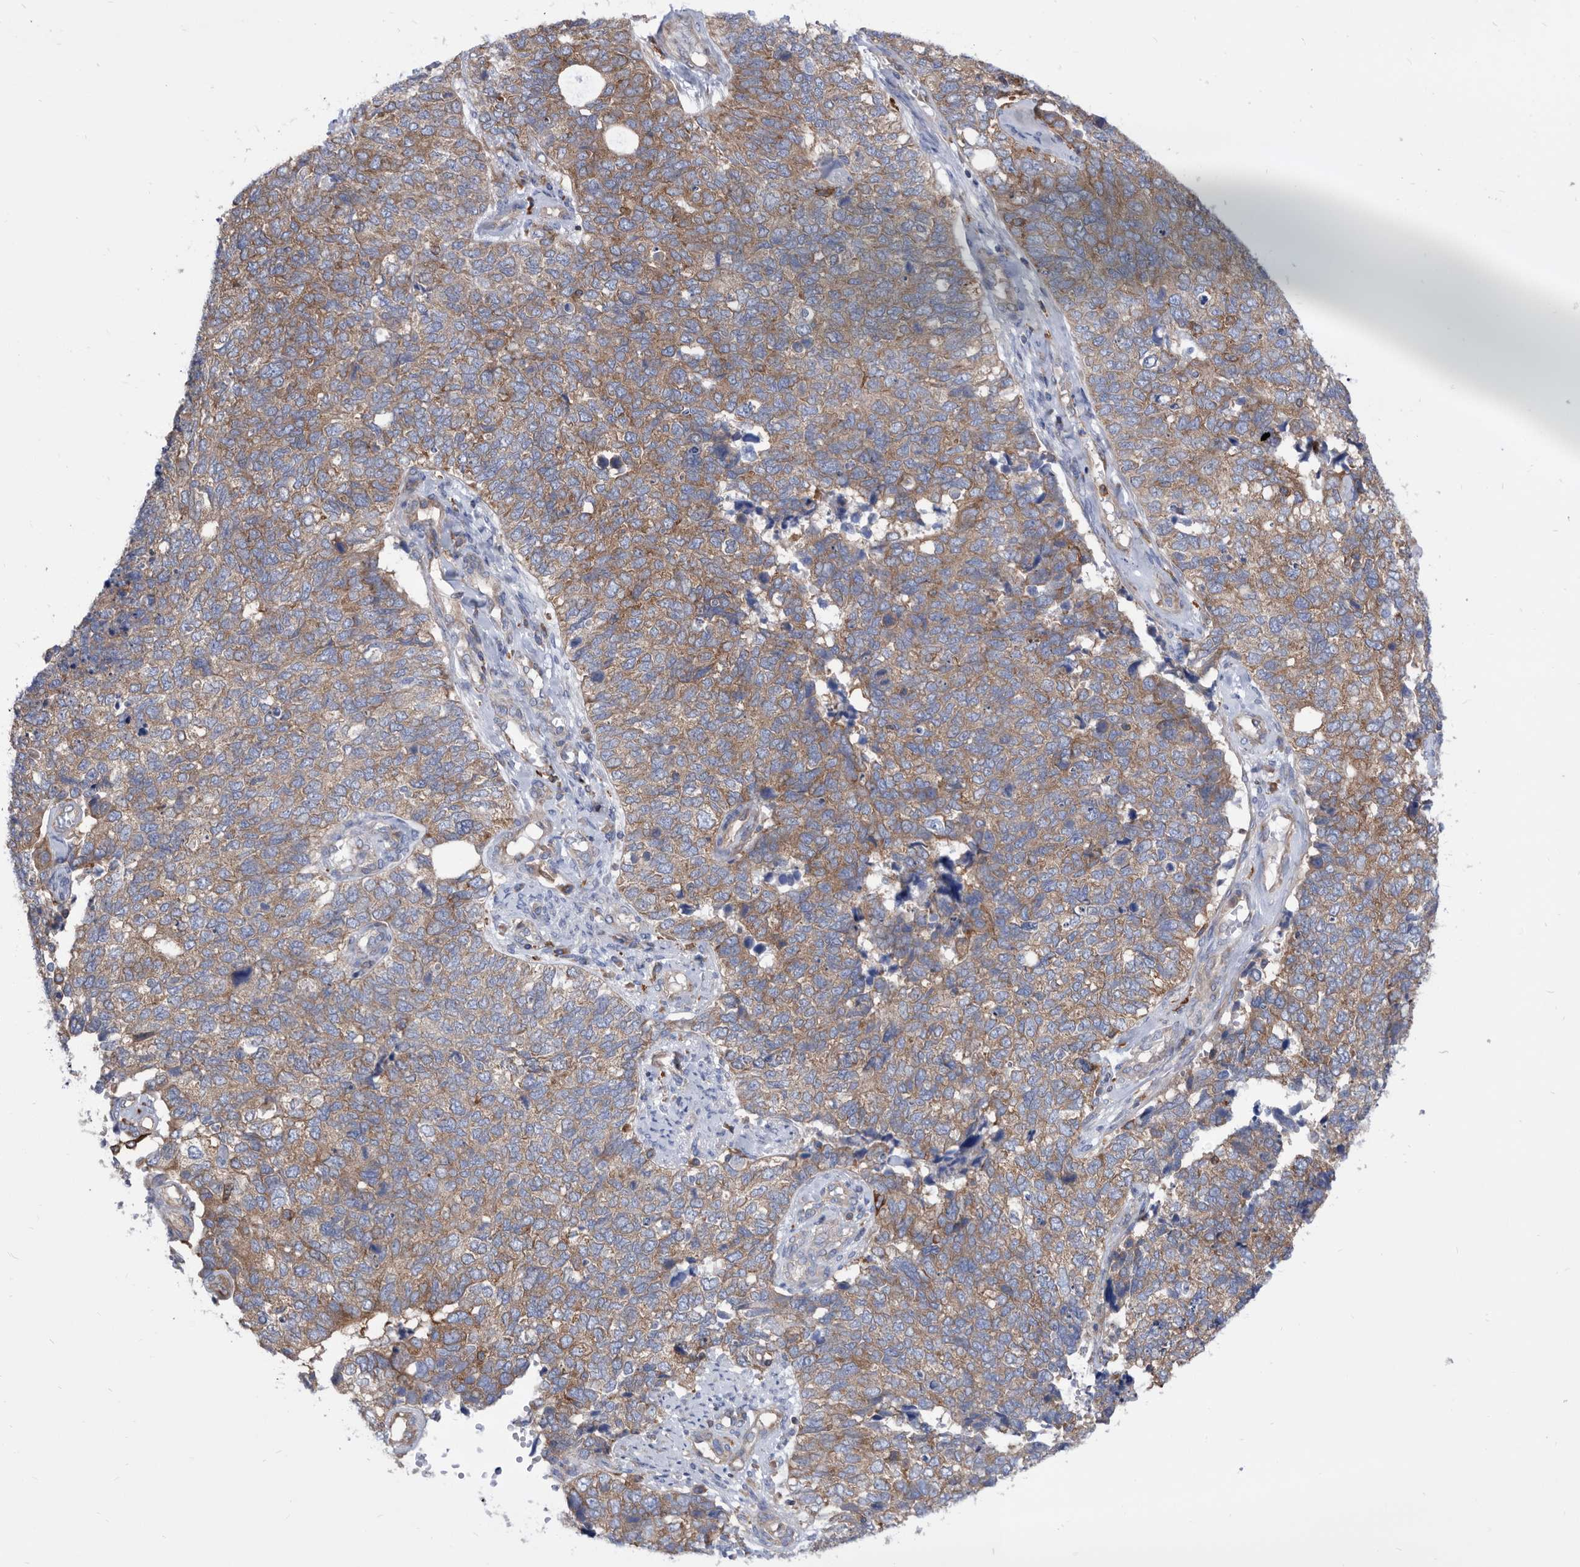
{"staining": {"intensity": "weak", "quantity": "25%-75%", "location": "cytoplasmic/membranous"}, "tissue": "cervical cancer", "cell_type": "Tumor cells", "image_type": "cancer", "snomed": [{"axis": "morphology", "description": "Squamous cell carcinoma, NOS"}, {"axis": "topography", "description": "Cervix"}], "caption": "Tumor cells reveal weak cytoplasmic/membranous expression in about 25%-75% of cells in squamous cell carcinoma (cervical). The protein is stained brown, and the nuclei are stained in blue (DAB (3,3'-diaminobenzidine) IHC with brightfield microscopy, high magnification).", "gene": "SMG7", "patient": {"sex": "female", "age": 63}}